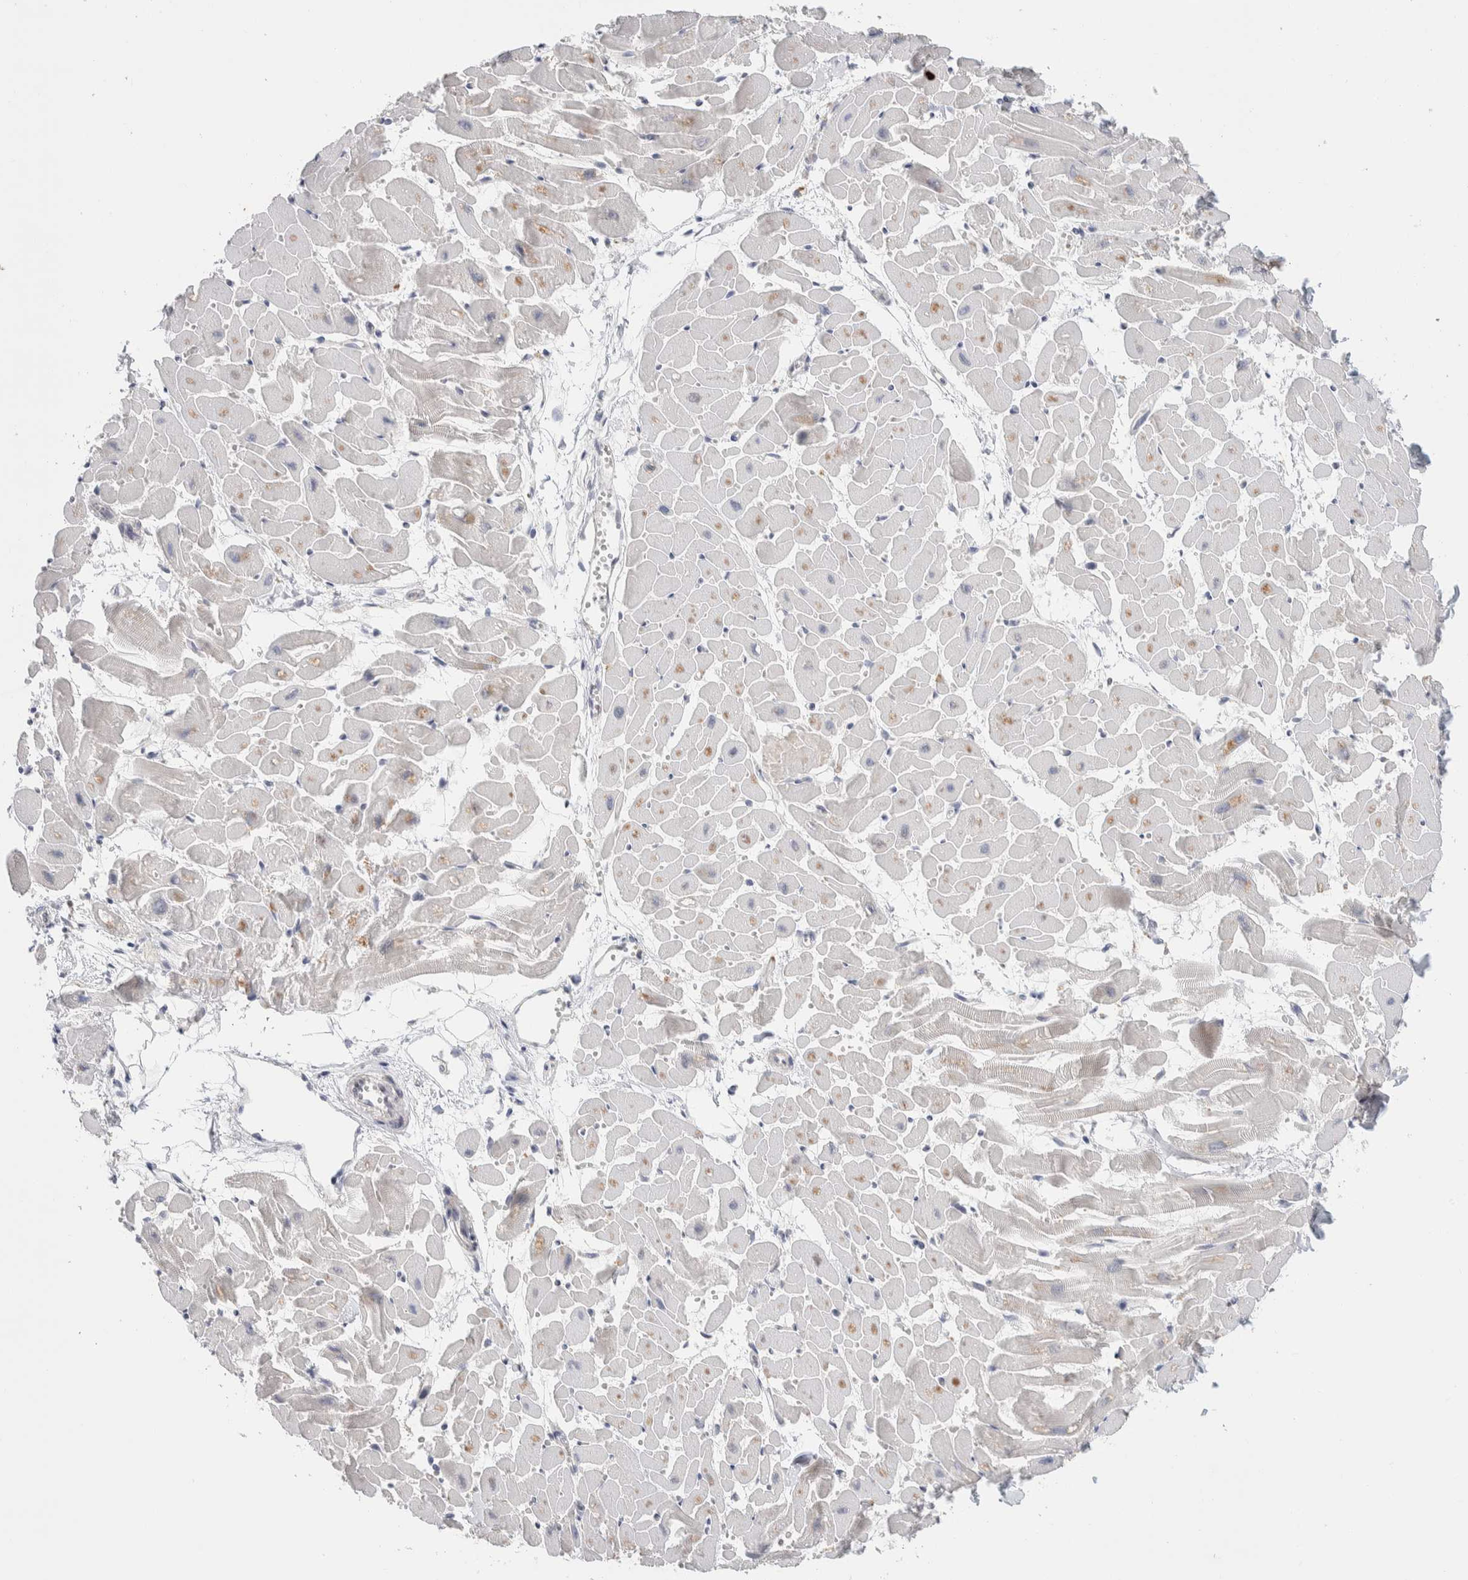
{"staining": {"intensity": "moderate", "quantity": "<25%", "location": "cytoplasmic/membranous"}, "tissue": "heart muscle", "cell_type": "Cardiomyocytes", "image_type": "normal", "snomed": [{"axis": "morphology", "description": "Normal tissue, NOS"}, {"axis": "topography", "description": "Heart"}], "caption": "Protein analysis of unremarkable heart muscle displays moderate cytoplasmic/membranous staining in about <25% of cardiomyocytes. (DAB IHC with brightfield microscopy, high magnification).", "gene": "RUSF1", "patient": {"sex": "female", "age": 19}}